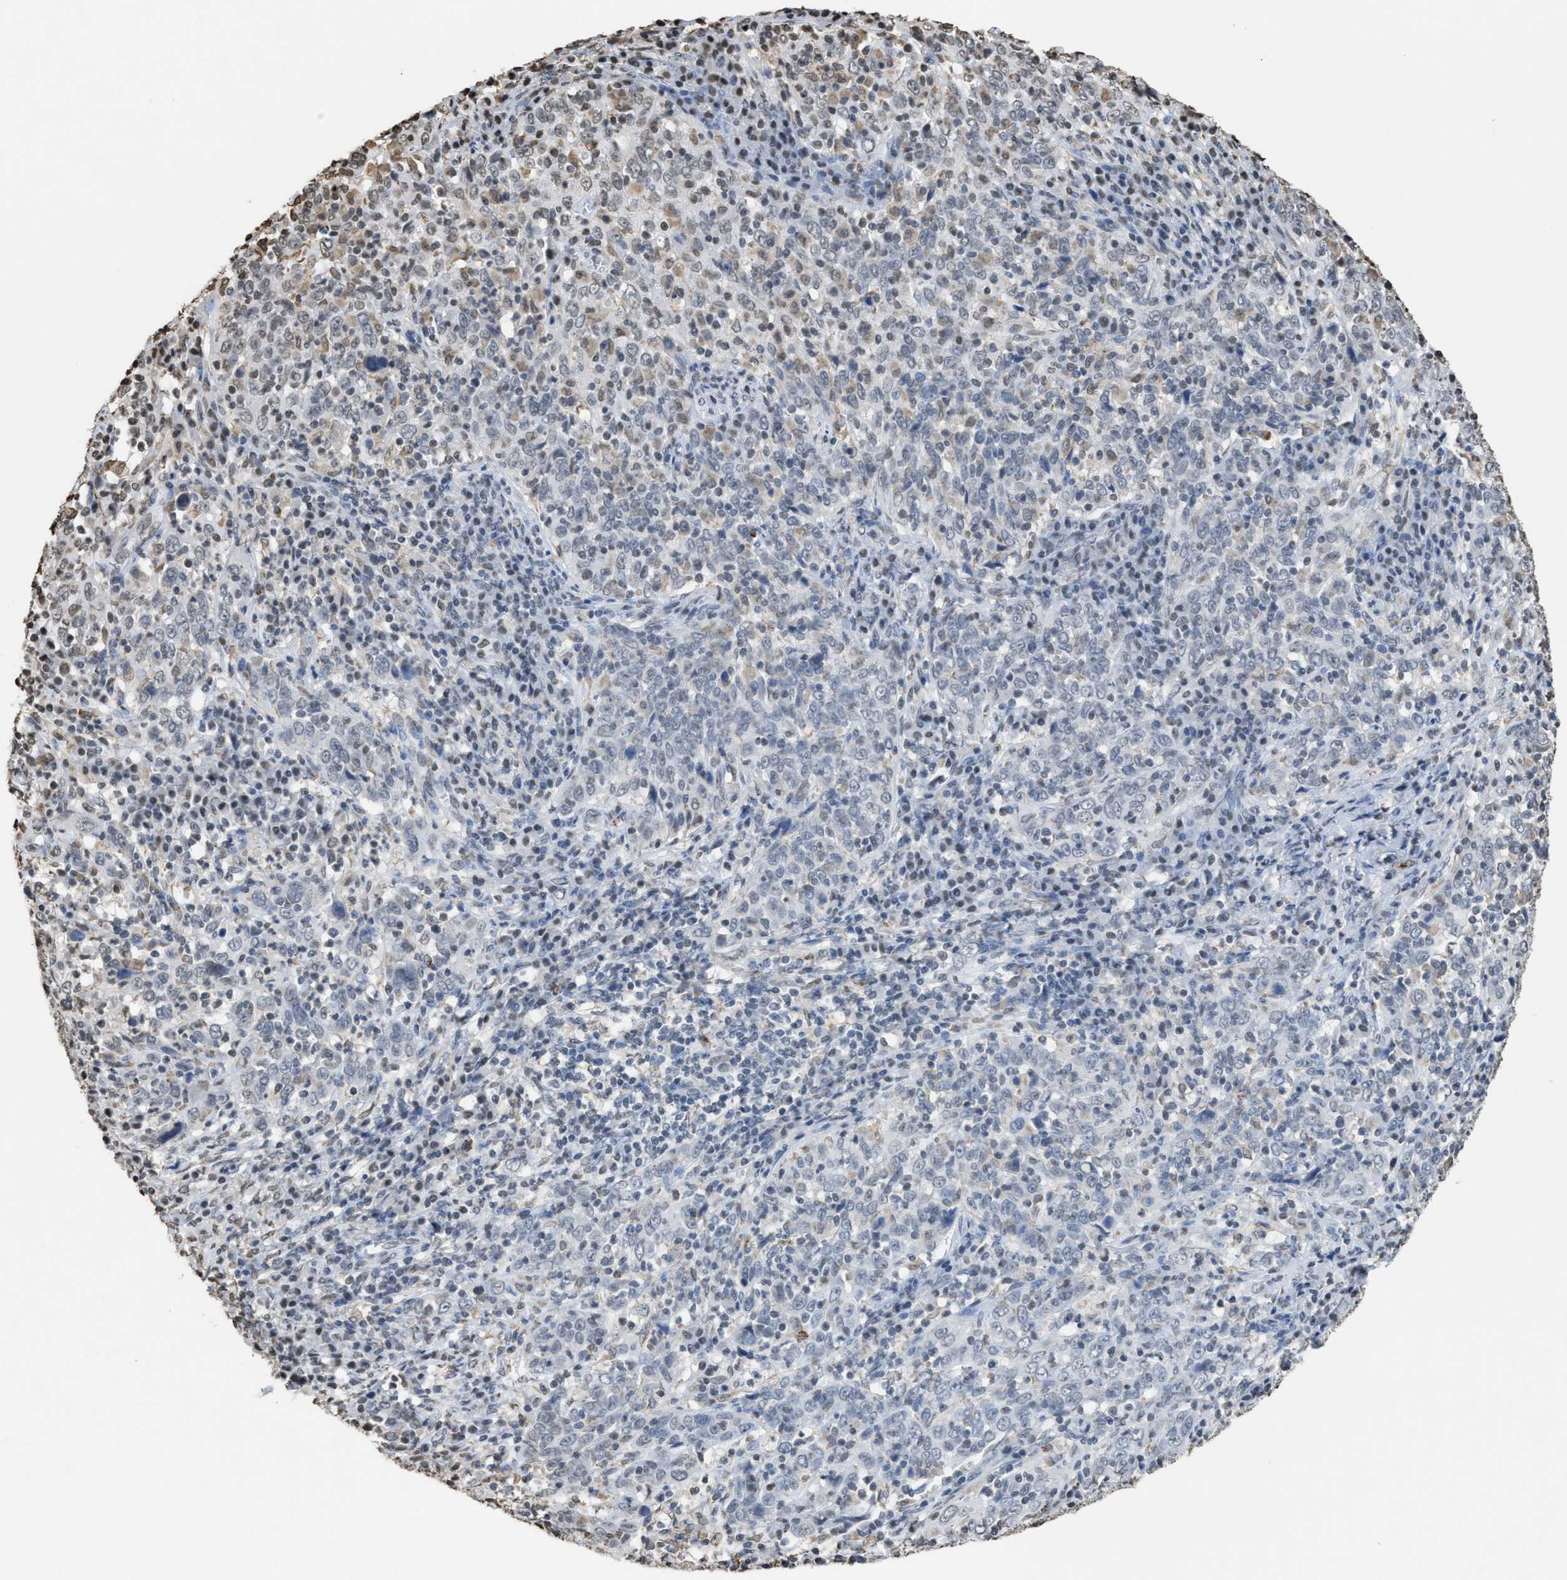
{"staining": {"intensity": "negative", "quantity": "none", "location": "none"}, "tissue": "cervical cancer", "cell_type": "Tumor cells", "image_type": "cancer", "snomed": [{"axis": "morphology", "description": "Squamous cell carcinoma, NOS"}, {"axis": "topography", "description": "Cervix"}], "caption": "An immunohistochemistry histopathology image of squamous cell carcinoma (cervical) is shown. There is no staining in tumor cells of squamous cell carcinoma (cervical).", "gene": "NUP88", "patient": {"sex": "female", "age": 46}}